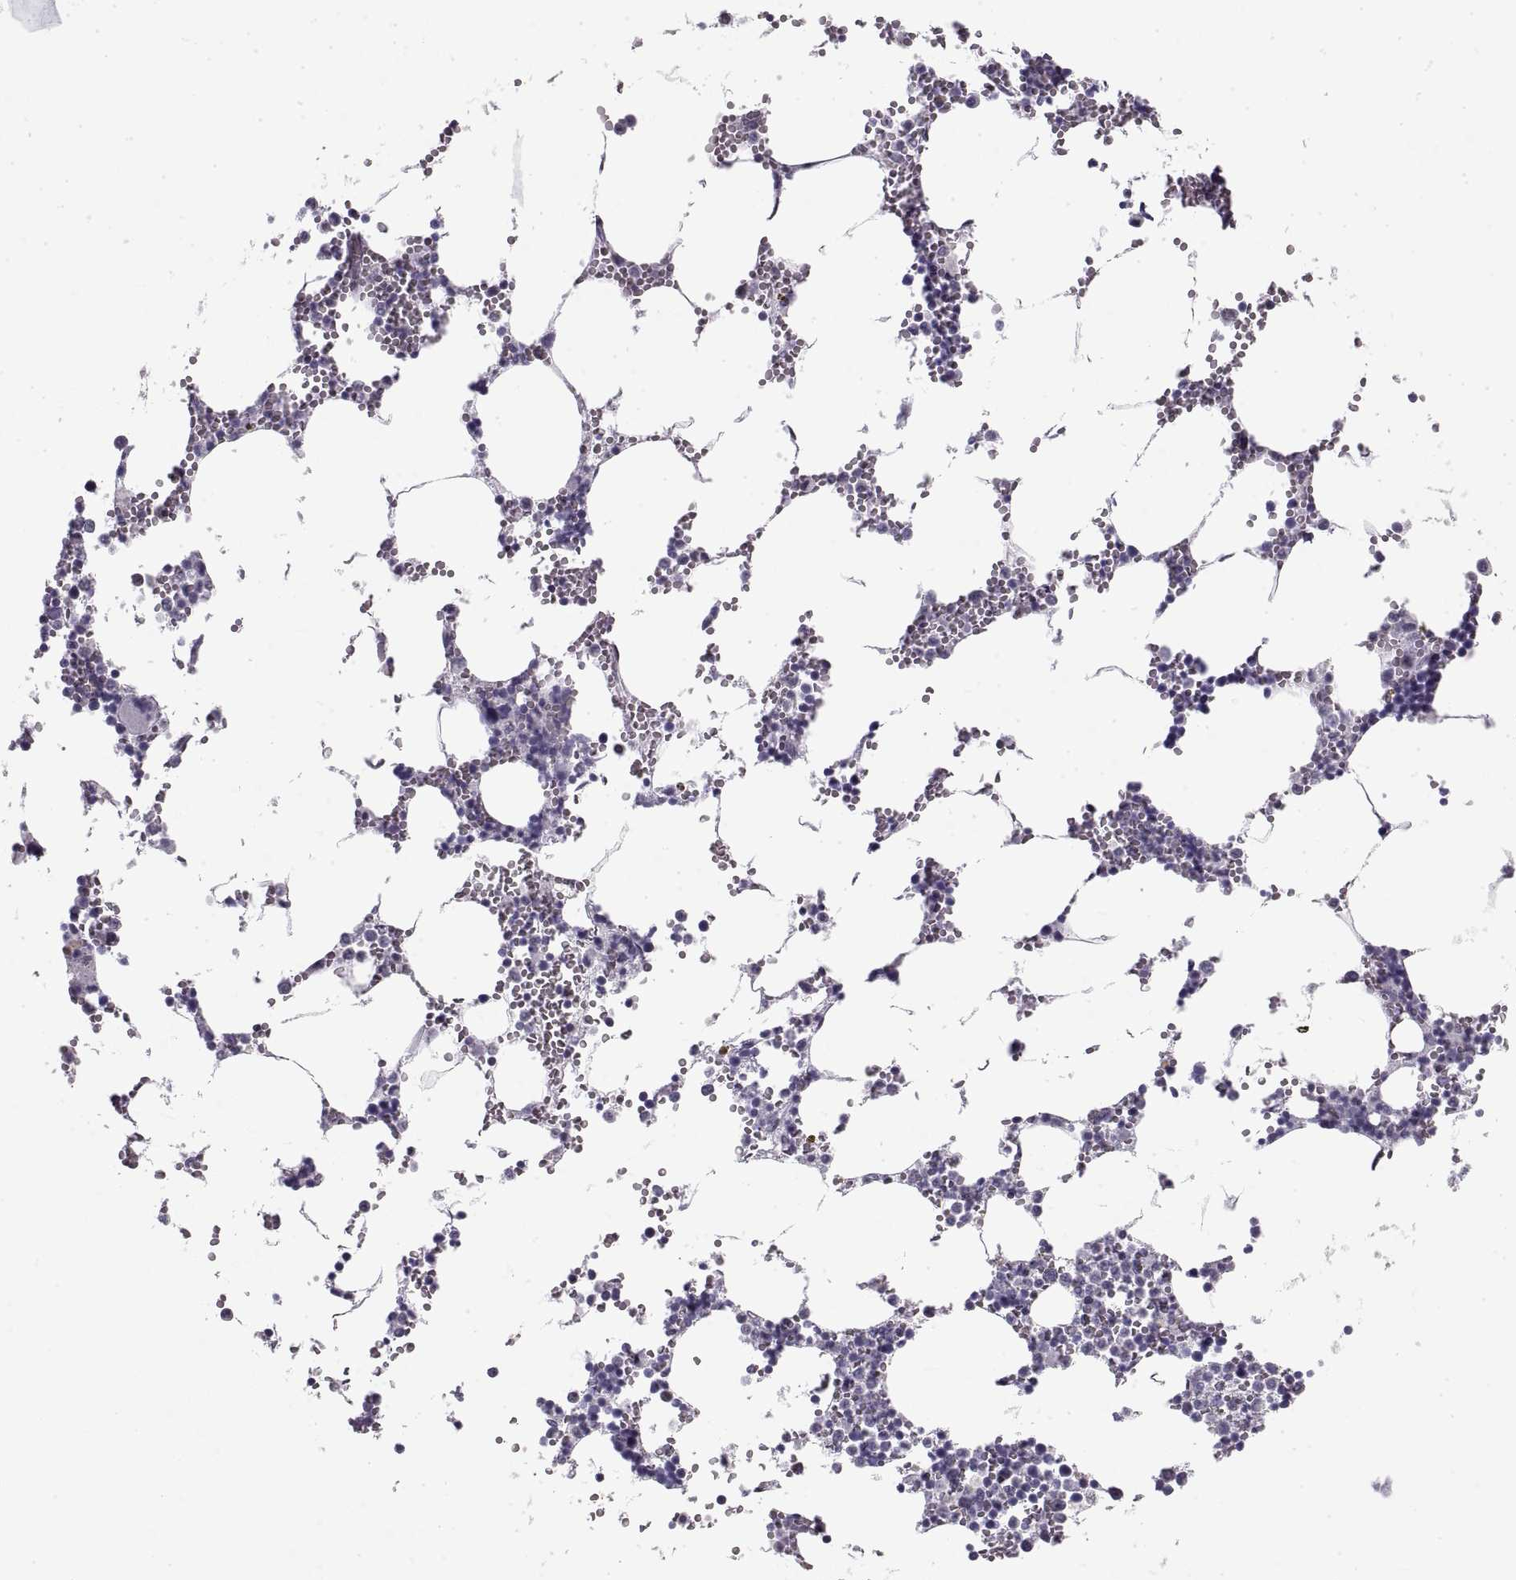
{"staining": {"intensity": "moderate", "quantity": "<25%", "location": "cytoplasmic/membranous,nuclear"}, "tissue": "bone marrow", "cell_type": "Hematopoietic cells", "image_type": "normal", "snomed": [{"axis": "morphology", "description": "Normal tissue, NOS"}, {"axis": "topography", "description": "Bone marrow"}], "caption": "An immunohistochemistry photomicrograph of benign tissue is shown. Protein staining in brown labels moderate cytoplasmic/membranous,nuclear positivity in bone marrow within hematopoietic cells.", "gene": "NANOS3", "patient": {"sex": "male", "age": 54}}